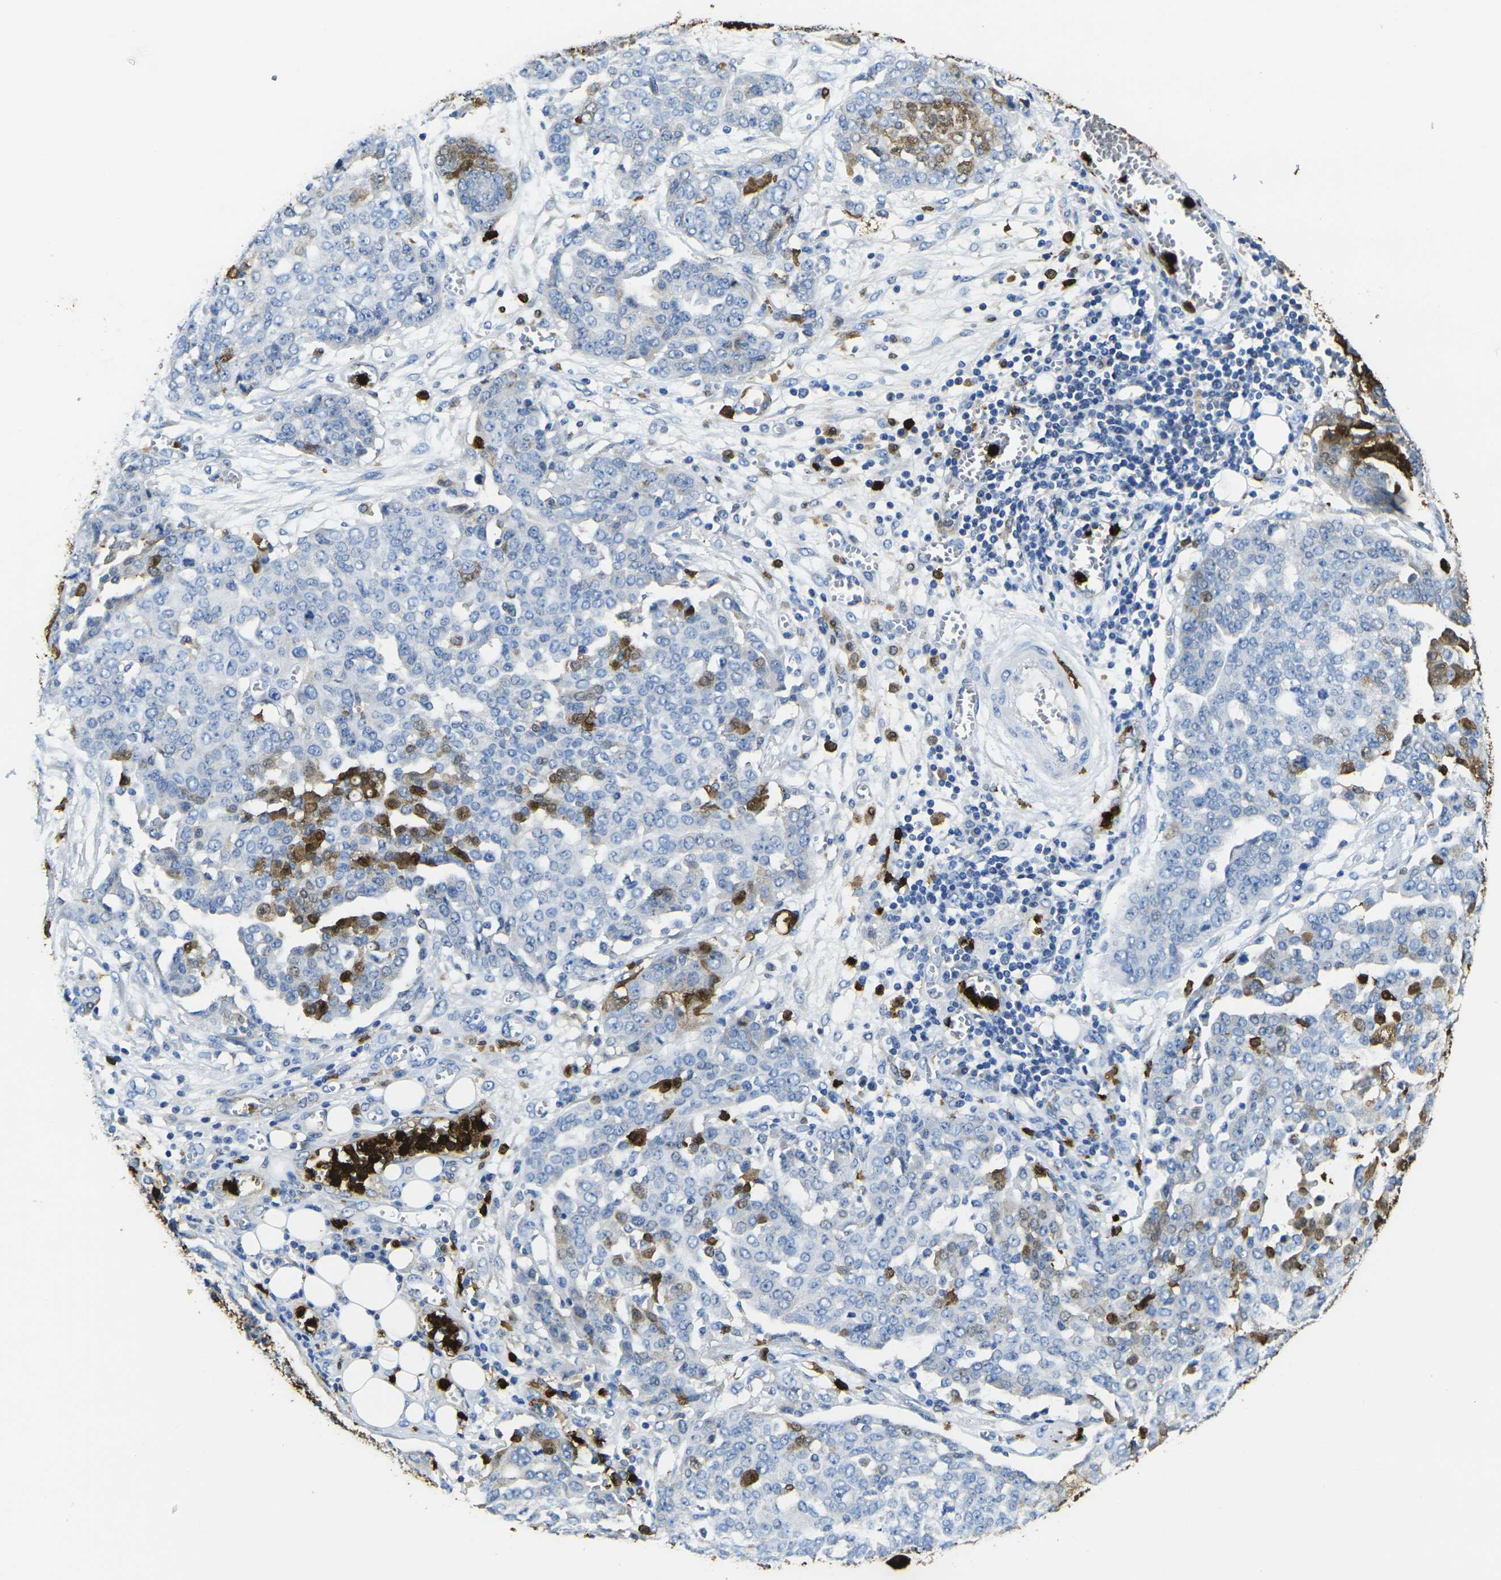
{"staining": {"intensity": "strong", "quantity": "<25%", "location": "cytoplasmic/membranous,nuclear"}, "tissue": "ovarian cancer", "cell_type": "Tumor cells", "image_type": "cancer", "snomed": [{"axis": "morphology", "description": "Cystadenocarcinoma, serous, NOS"}, {"axis": "topography", "description": "Soft tissue"}, {"axis": "topography", "description": "Ovary"}], "caption": "A medium amount of strong cytoplasmic/membranous and nuclear positivity is present in approximately <25% of tumor cells in ovarian serous cystadenocarcinoma tissue.", "gene": "S100A9", "patient": {"sex": "female", "age": 57}}